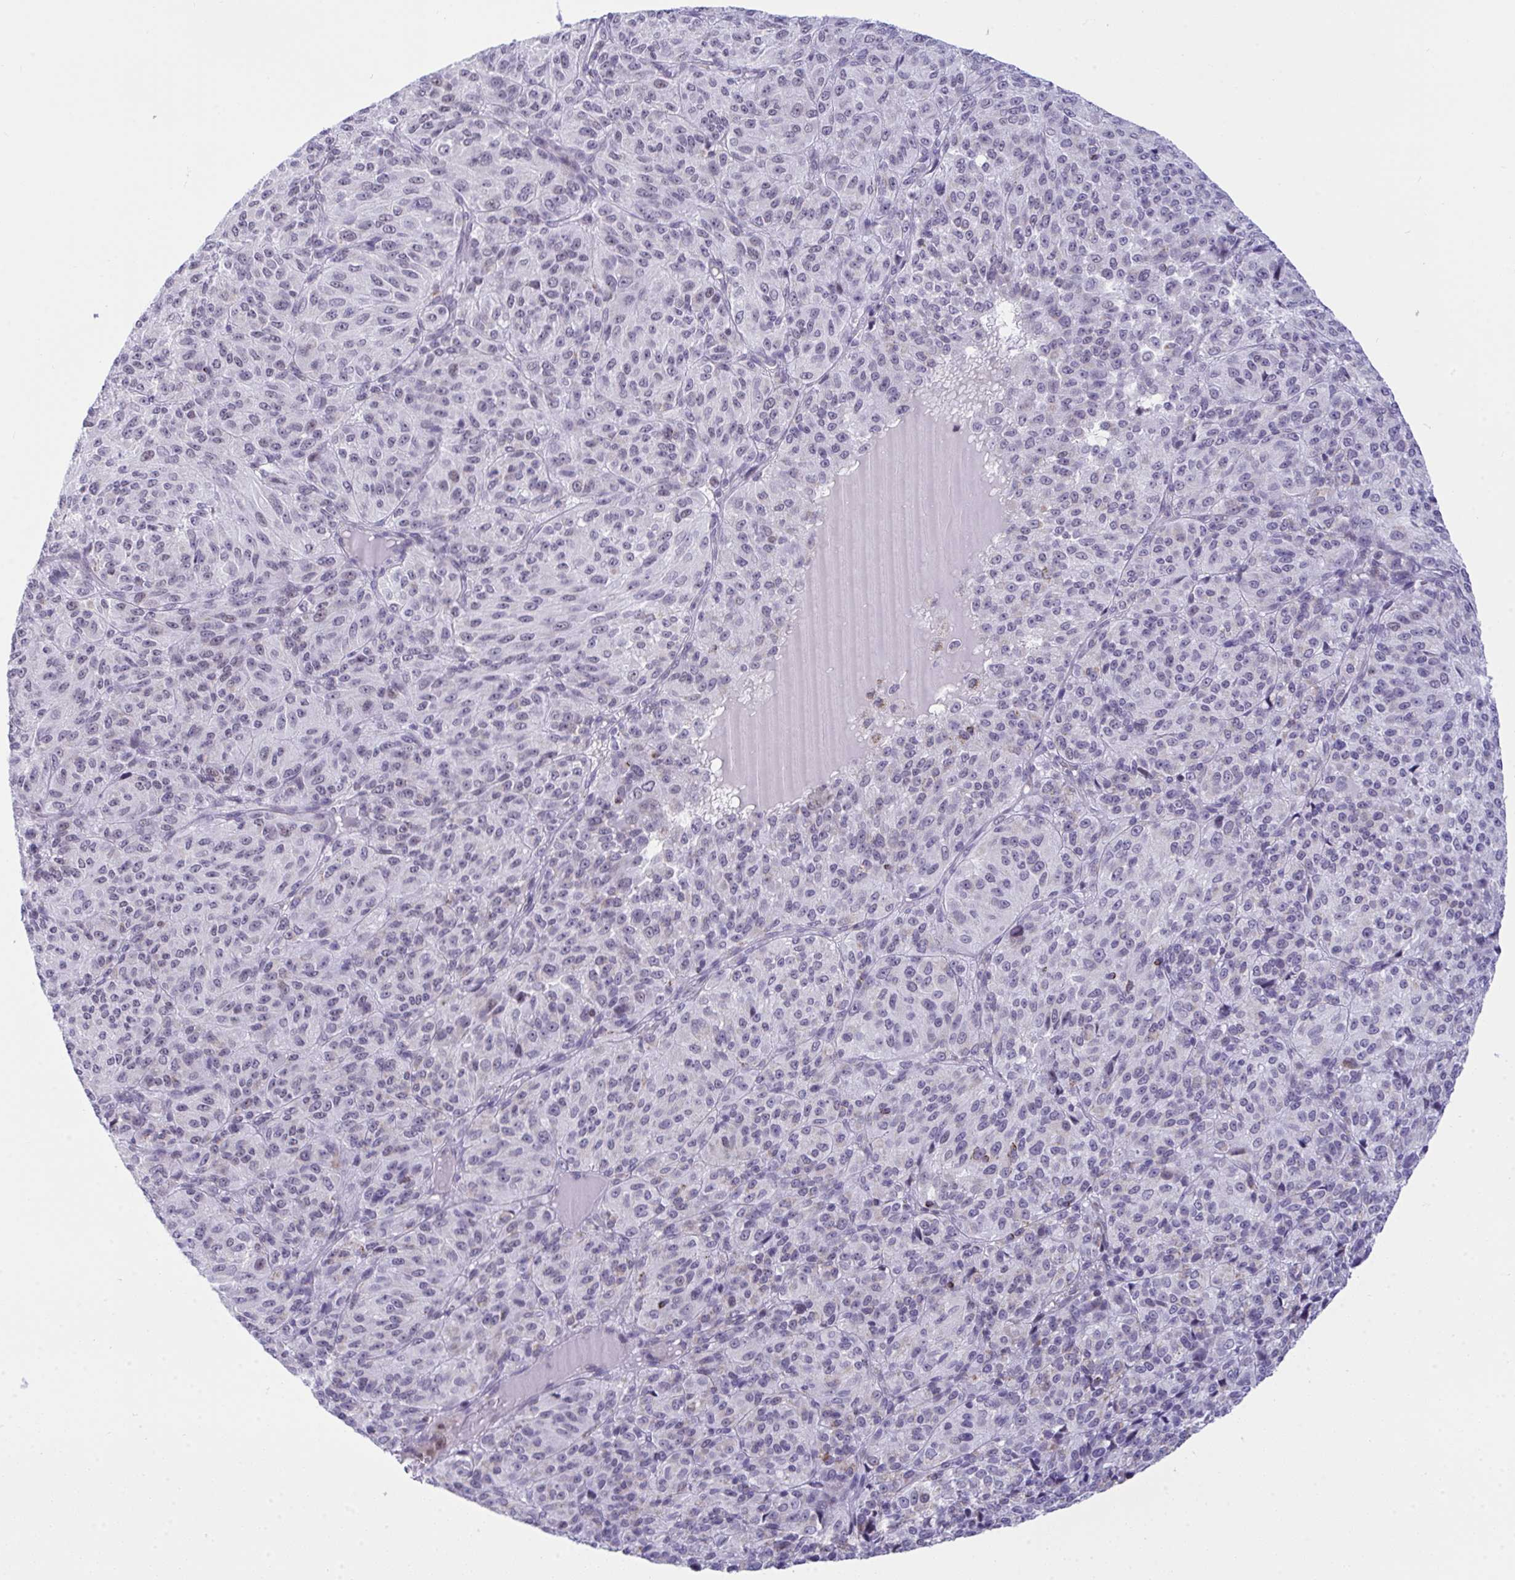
{"staining": {"intensity": "negative", "quantity": "none", "location": "none"}, "tissue": "melanoma", "cell_type": "Tumor cells", "image_type": "cancer", "snomed": [{"axis": "morphology", "description": "Malignant melanoma, Metastatic site"}, {"axis": "topography", "description": "Brain"}], "caption": "Immunohistochemistry (IHC) micrograph of neoplastic tissue: human malignant melanoma (metastatic site) stained with DAB (3,3'-diaminobenzidine) shows no significant protein expression in tumor cells.", "gene": "PLA2G12B", "patient": {"sex": "female", "age": 56}}